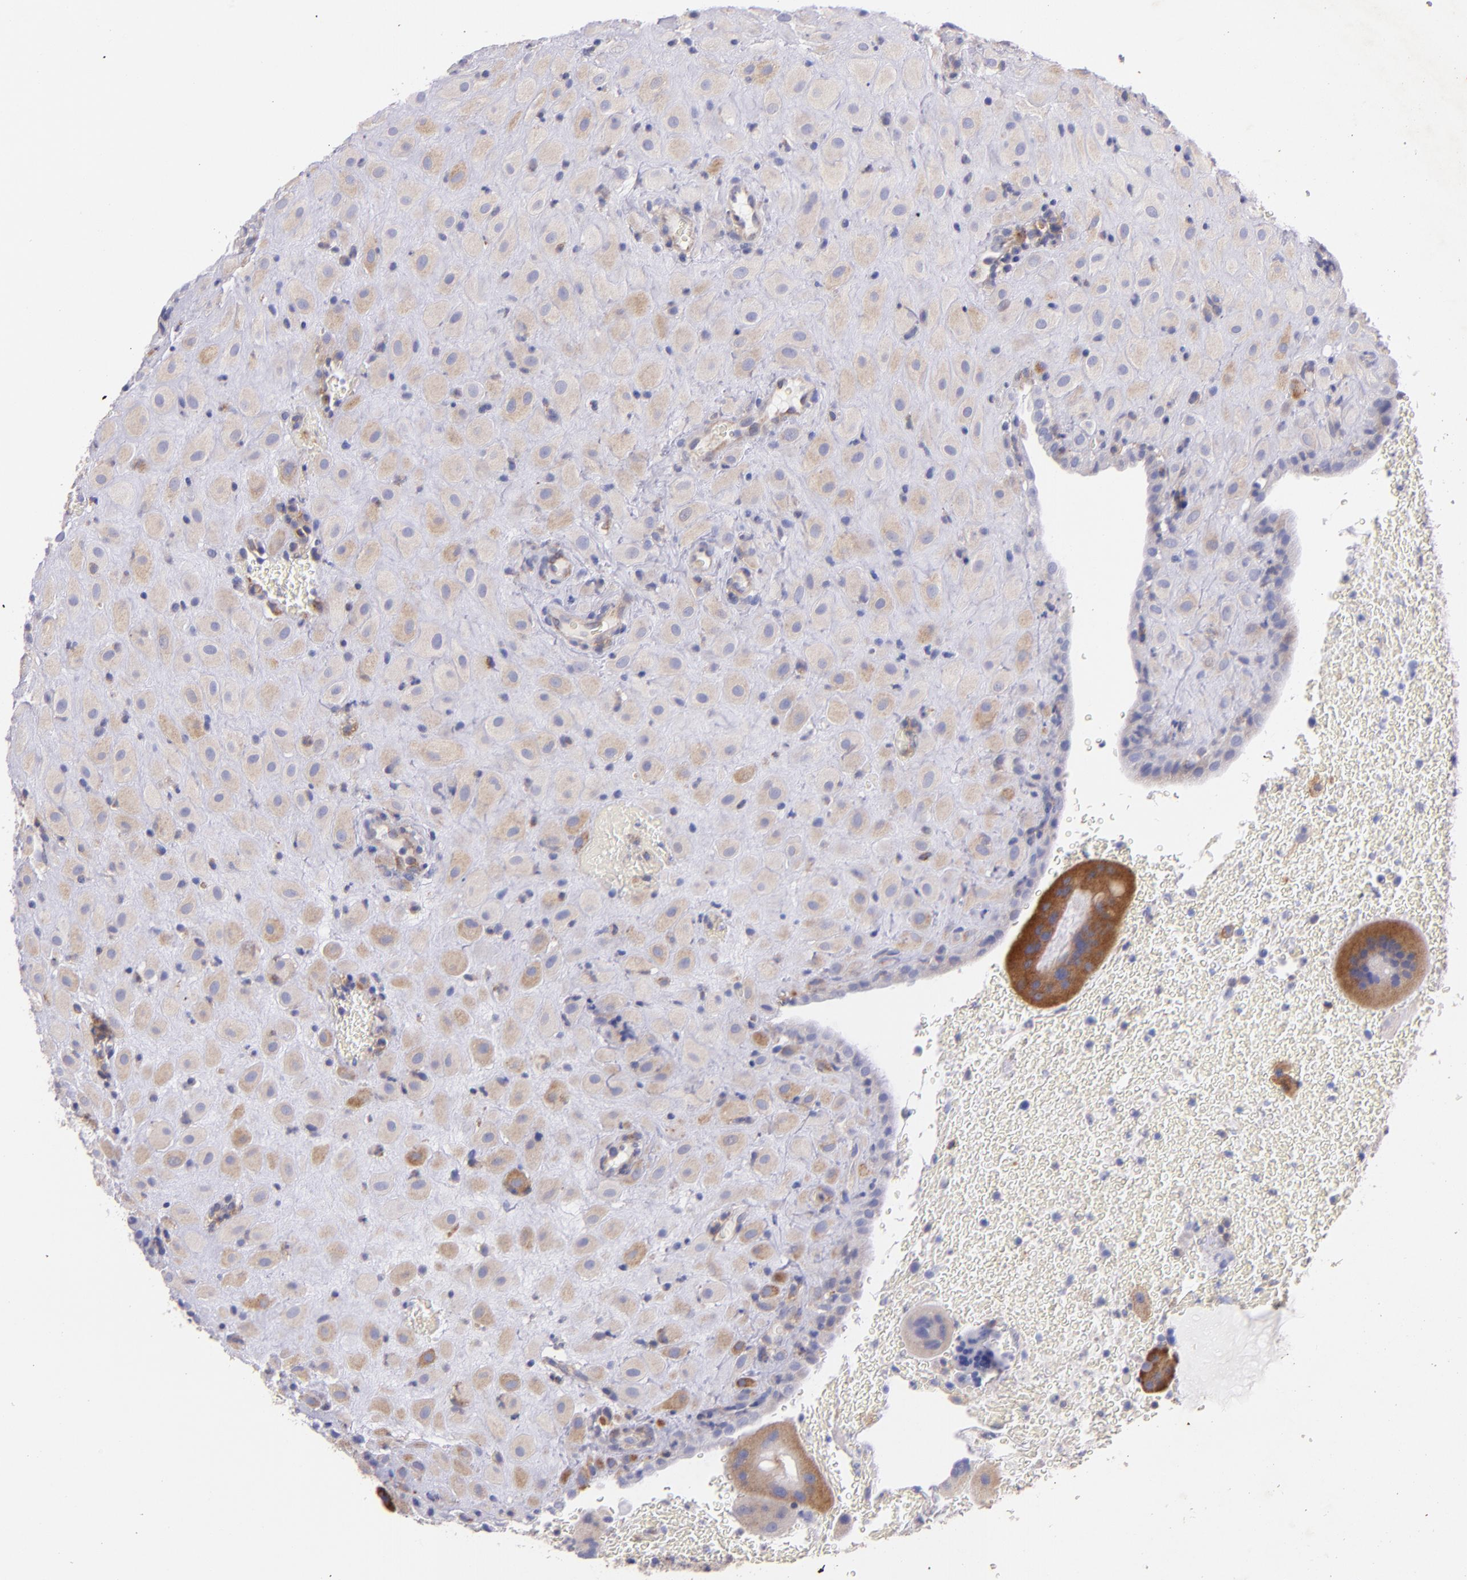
{"staining": {"intensity": "weak", "quantity": ">75%", "location": "cytoplasmic/membranous"}, "tissue": "placenta", "cell_type": "Decidual cells", "image_type": "normal", "snomed": [{"axis": "morphology", "description": "Normal tissue, NOS"}, {"axis": "topography", "description": "Placenta"}], "caption": "Immunohistochemistry (IHC) photomicrograph of unremarkable placenta: placenta stained using immunohistochemistry (IHC) demonstrates low levels of weak protein expression localized specifically in the cytoplasmic/membranous of decidual cells, appearing as a cytoplasmic/membranous brown color.", "gene": "RET", "patient": {"sex": "female", "age": 19}}